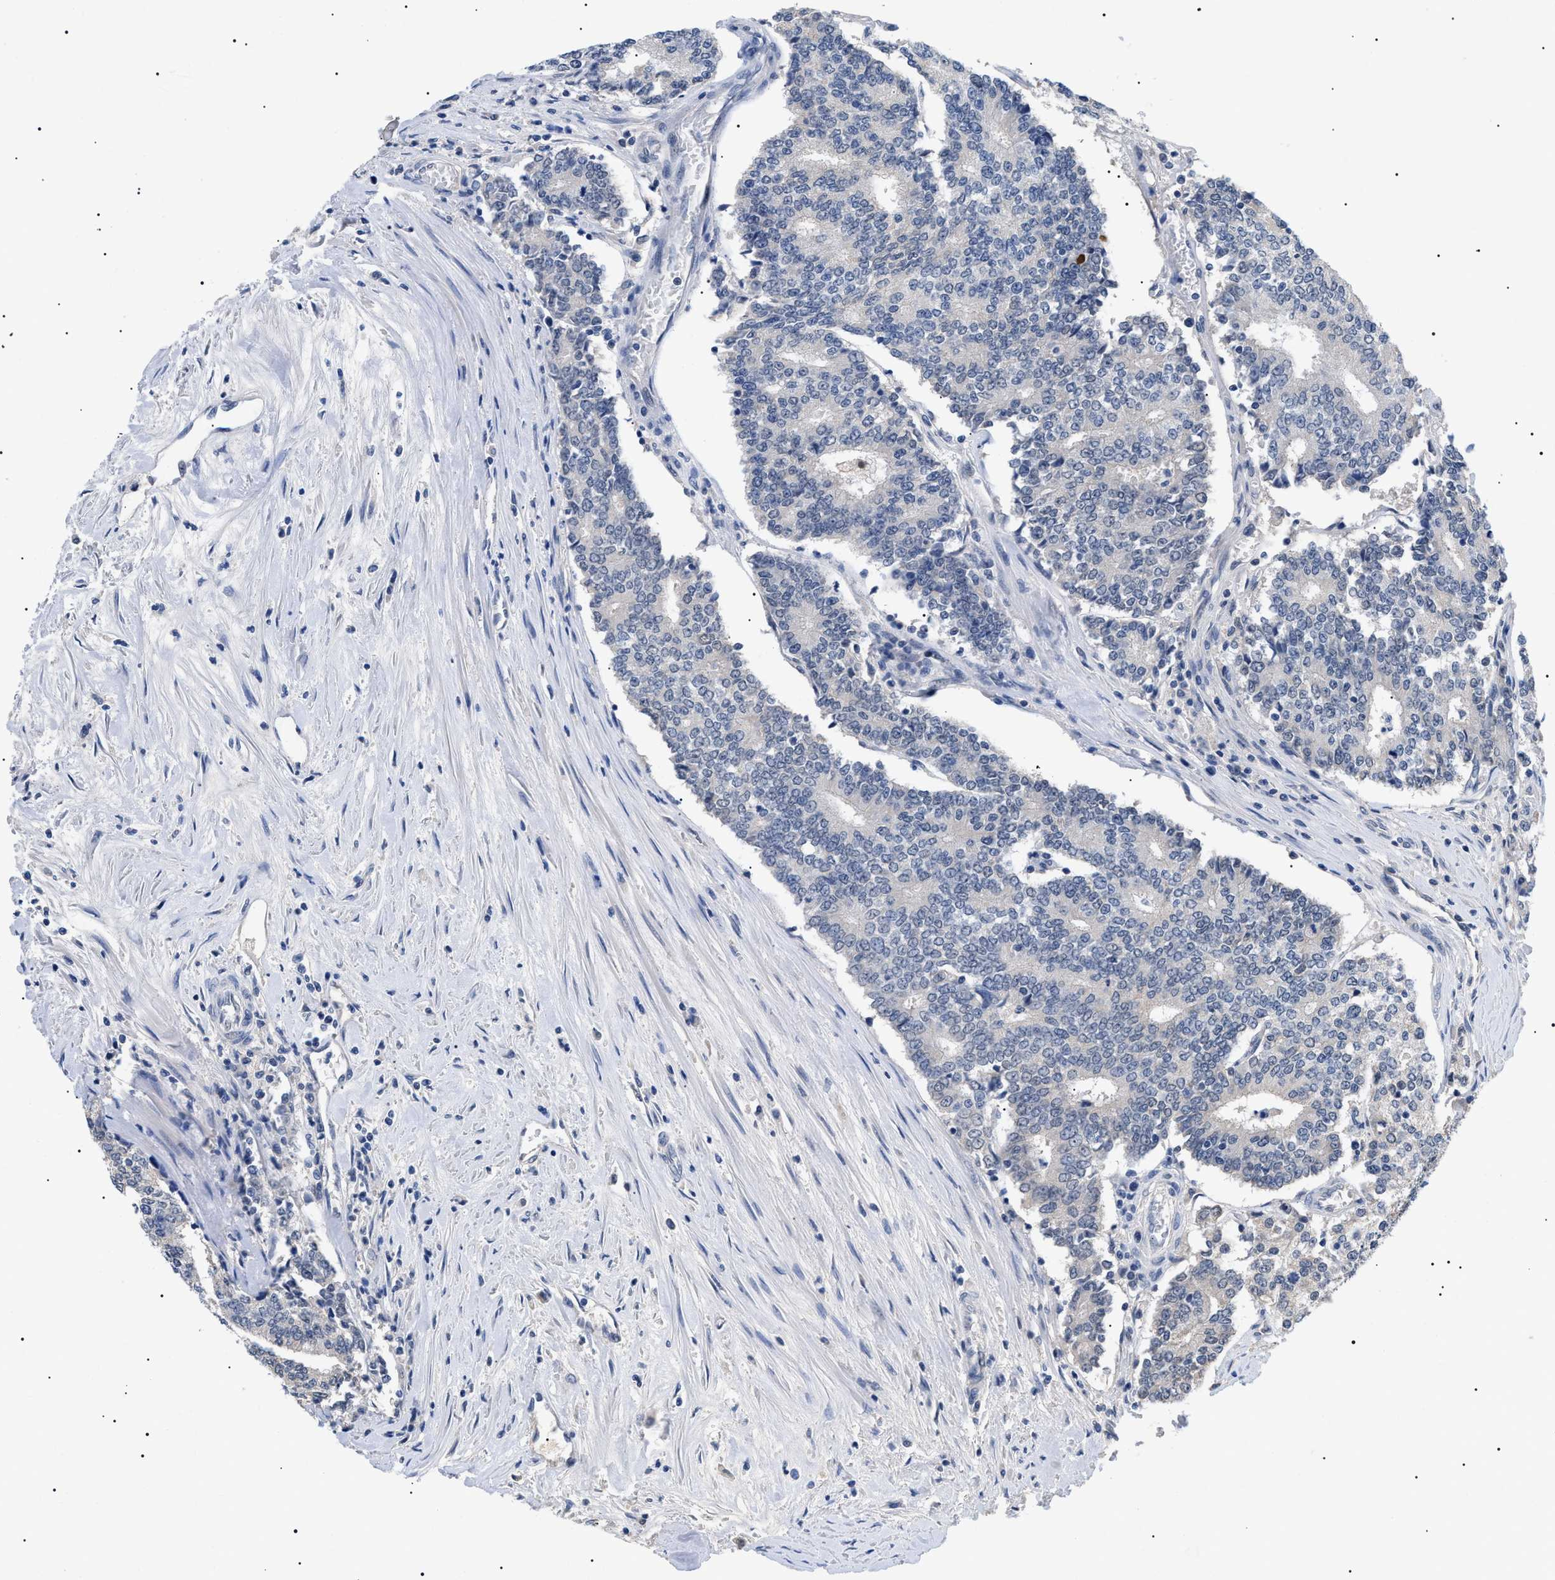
{"staining": {"intensity": "negative", "quantity": "none", "location": "none"}, "tissue": "prostate cancer", "cell_type": "Tumor cells", "image_type": "cancer", "snomed": [{"axis": "morphology", "description": "Normal tissue, NOS"}, {"axis": "morphology", "description": "Adenocarcinoma, High grade"}, {"axis": "topography", "description": "Prostate"}, {"axis": "topography", "description": "Seminal veicle"}], "caption": "A high-resolution histopathology image shows IHC staining of prostate adenocarcinoma (high-grade), which displays no significant expression in tumor cells.", "gene": "PRRT2", "patient": {"sex": "male", "age": 55}}